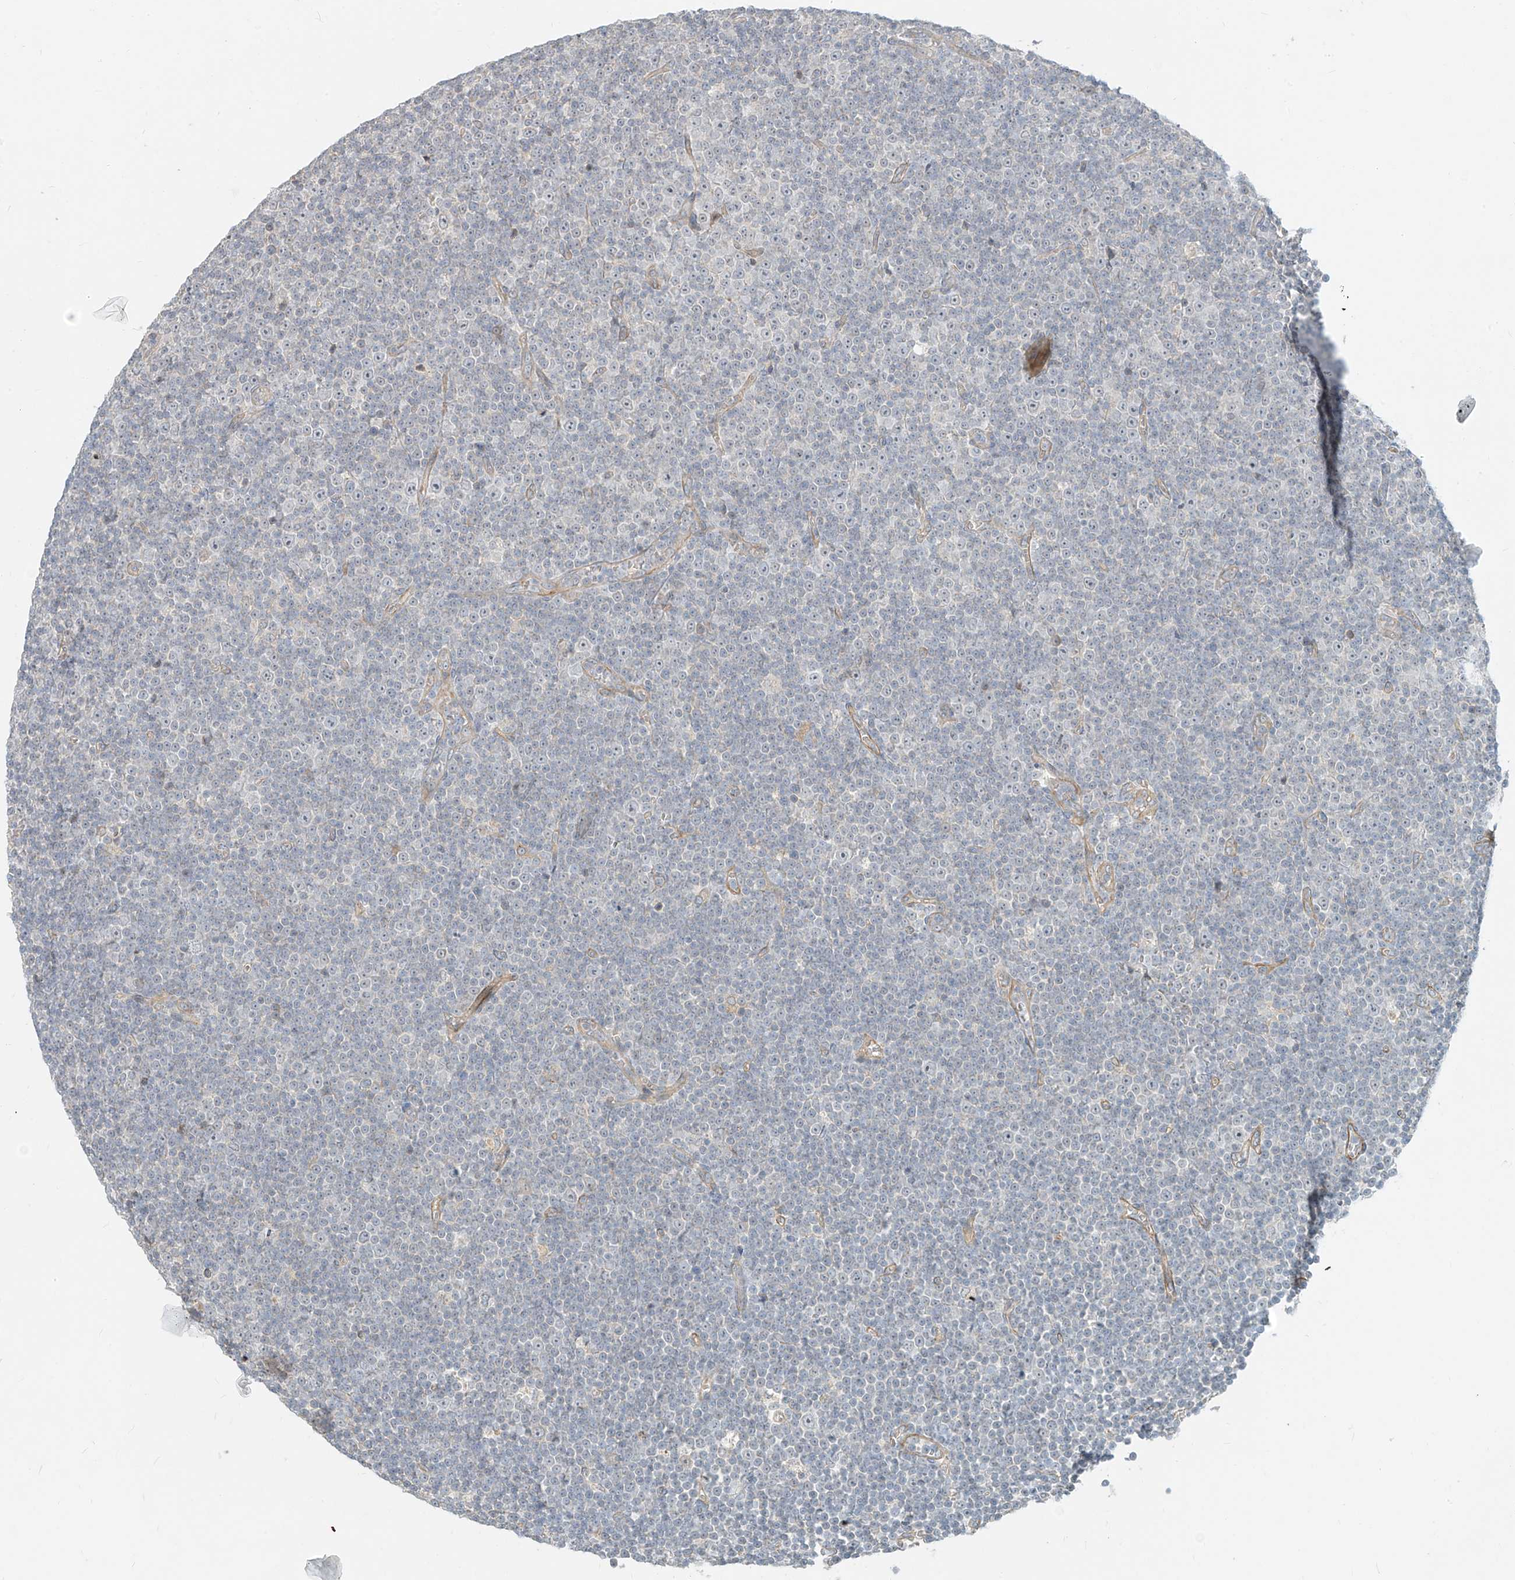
{"staining": {"intensity": "negative", "quantity": "none", "location": "none"}, "tissue": "lymphoma", "cell_type": "Tumor cells", "image_type": "cancer", "snomed": [{"axis": "morphology", "description": "Malignant lymphoma, non-Hodgkin's type, Low grade"}, {"axis": "topography", "description": "Lymph node"}], "caption": "A micrograph of human lymphoma is negative for staining in tumor cells. (Immunohistochemistry (ihc), brightfield microscopy, high magnification).", "gene": "C2orf42", "patient": {"sex": "female", "age": 67}}